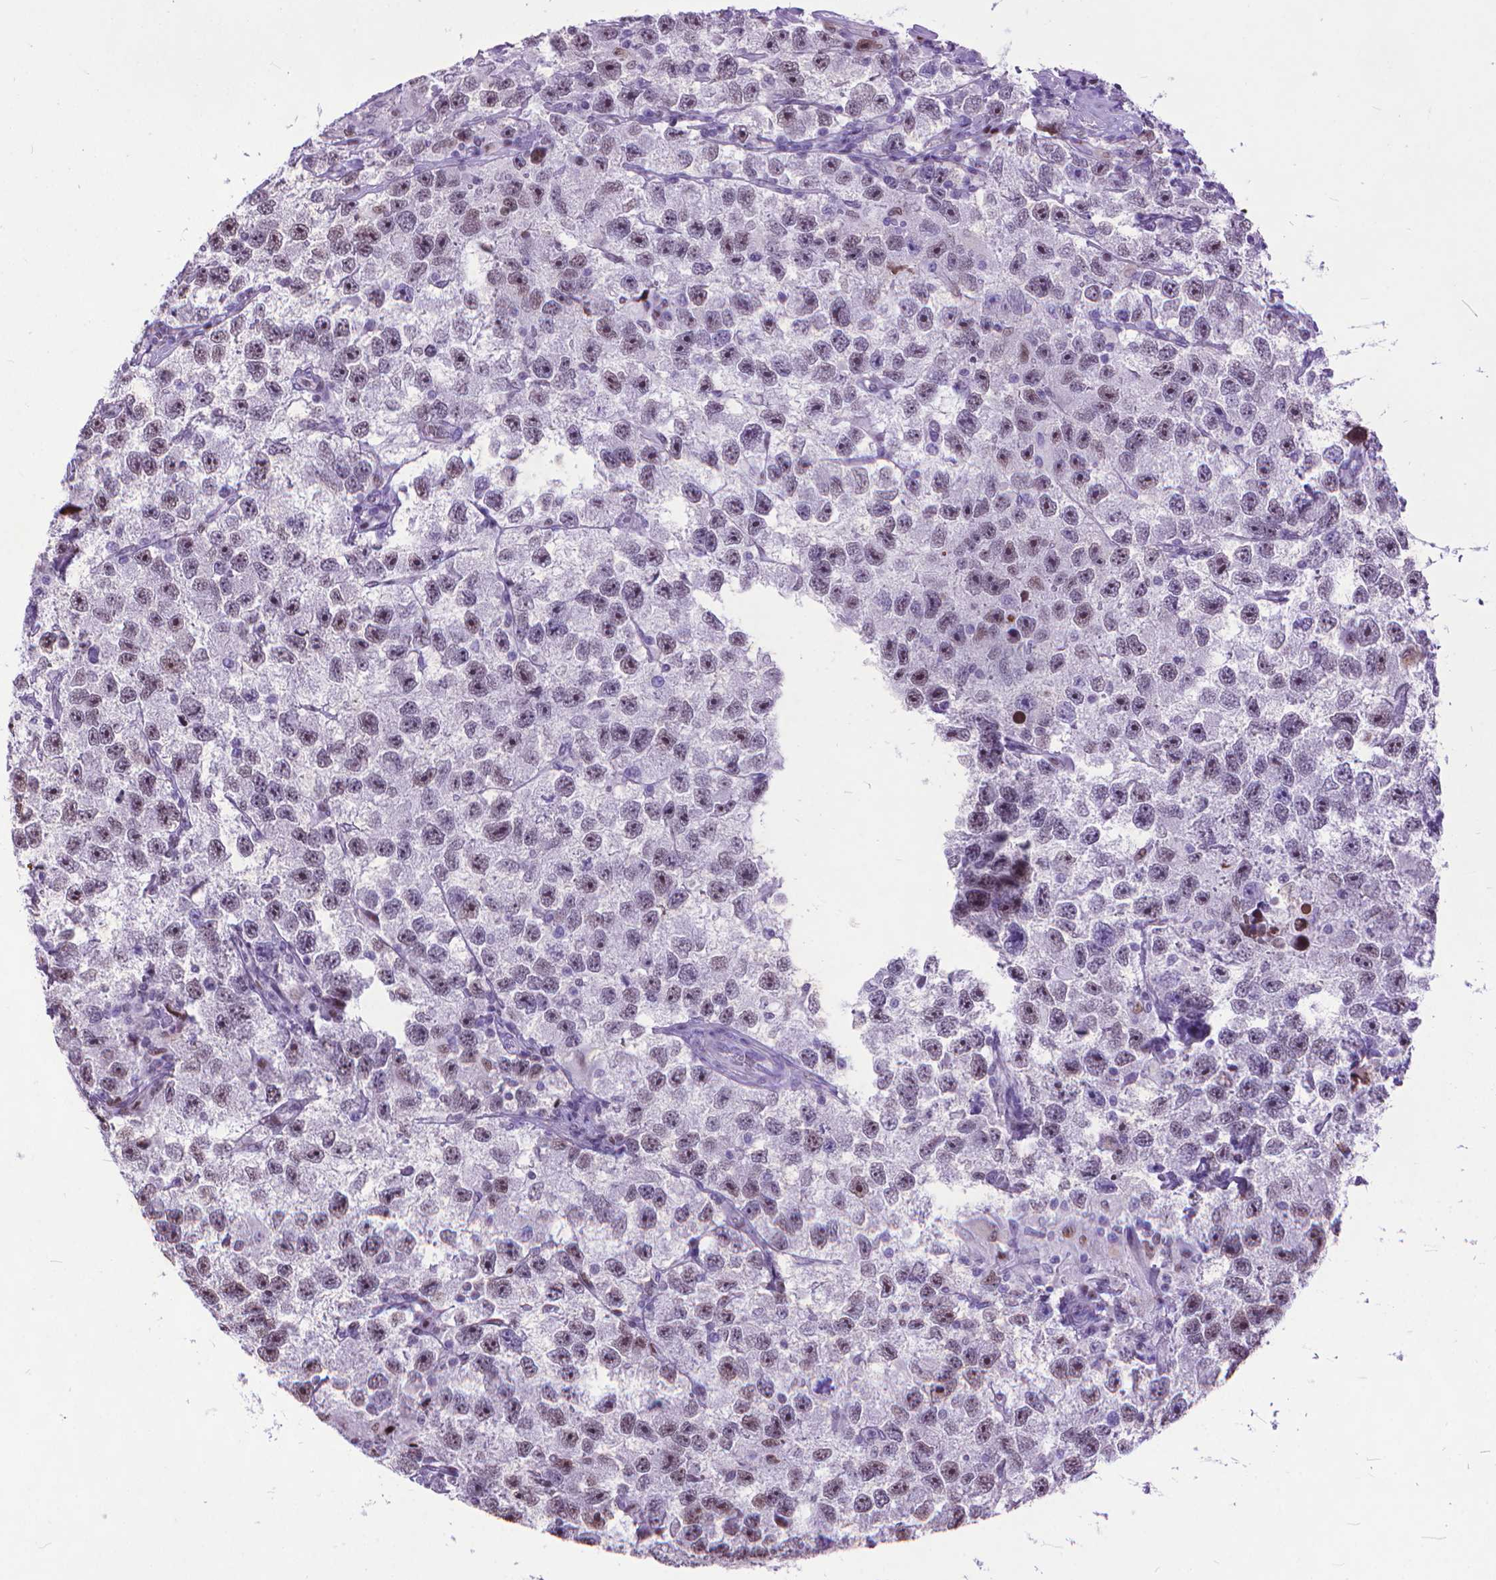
{"staining": {"intensity": "moderate", "quantity": "<25%", "location": "nuclear"}, "tissue": "testis cancer", "cell_type": "Tumor cells", "image_type": "cancer", "snomed": [{"axis": "morphology", "description": "Seminoma, NOS"}, {"axis": "topography", "description": "Testis"}], "caption": "Immunohistochemistry (IHC) staining of testis cancer (seminoma), which demonstrates low levels of moderate nuclear expression in approximately <25% of tumor cells indicating moderate nuclear protein staining. The staining was performed using DAB (3,3'-diaminobenzidine) (brown) for protein detection and nuclei were counterstained in hematoxylin (blue).", "gene": "POLE4", "patient": {"sex": "male", "age": 26}}